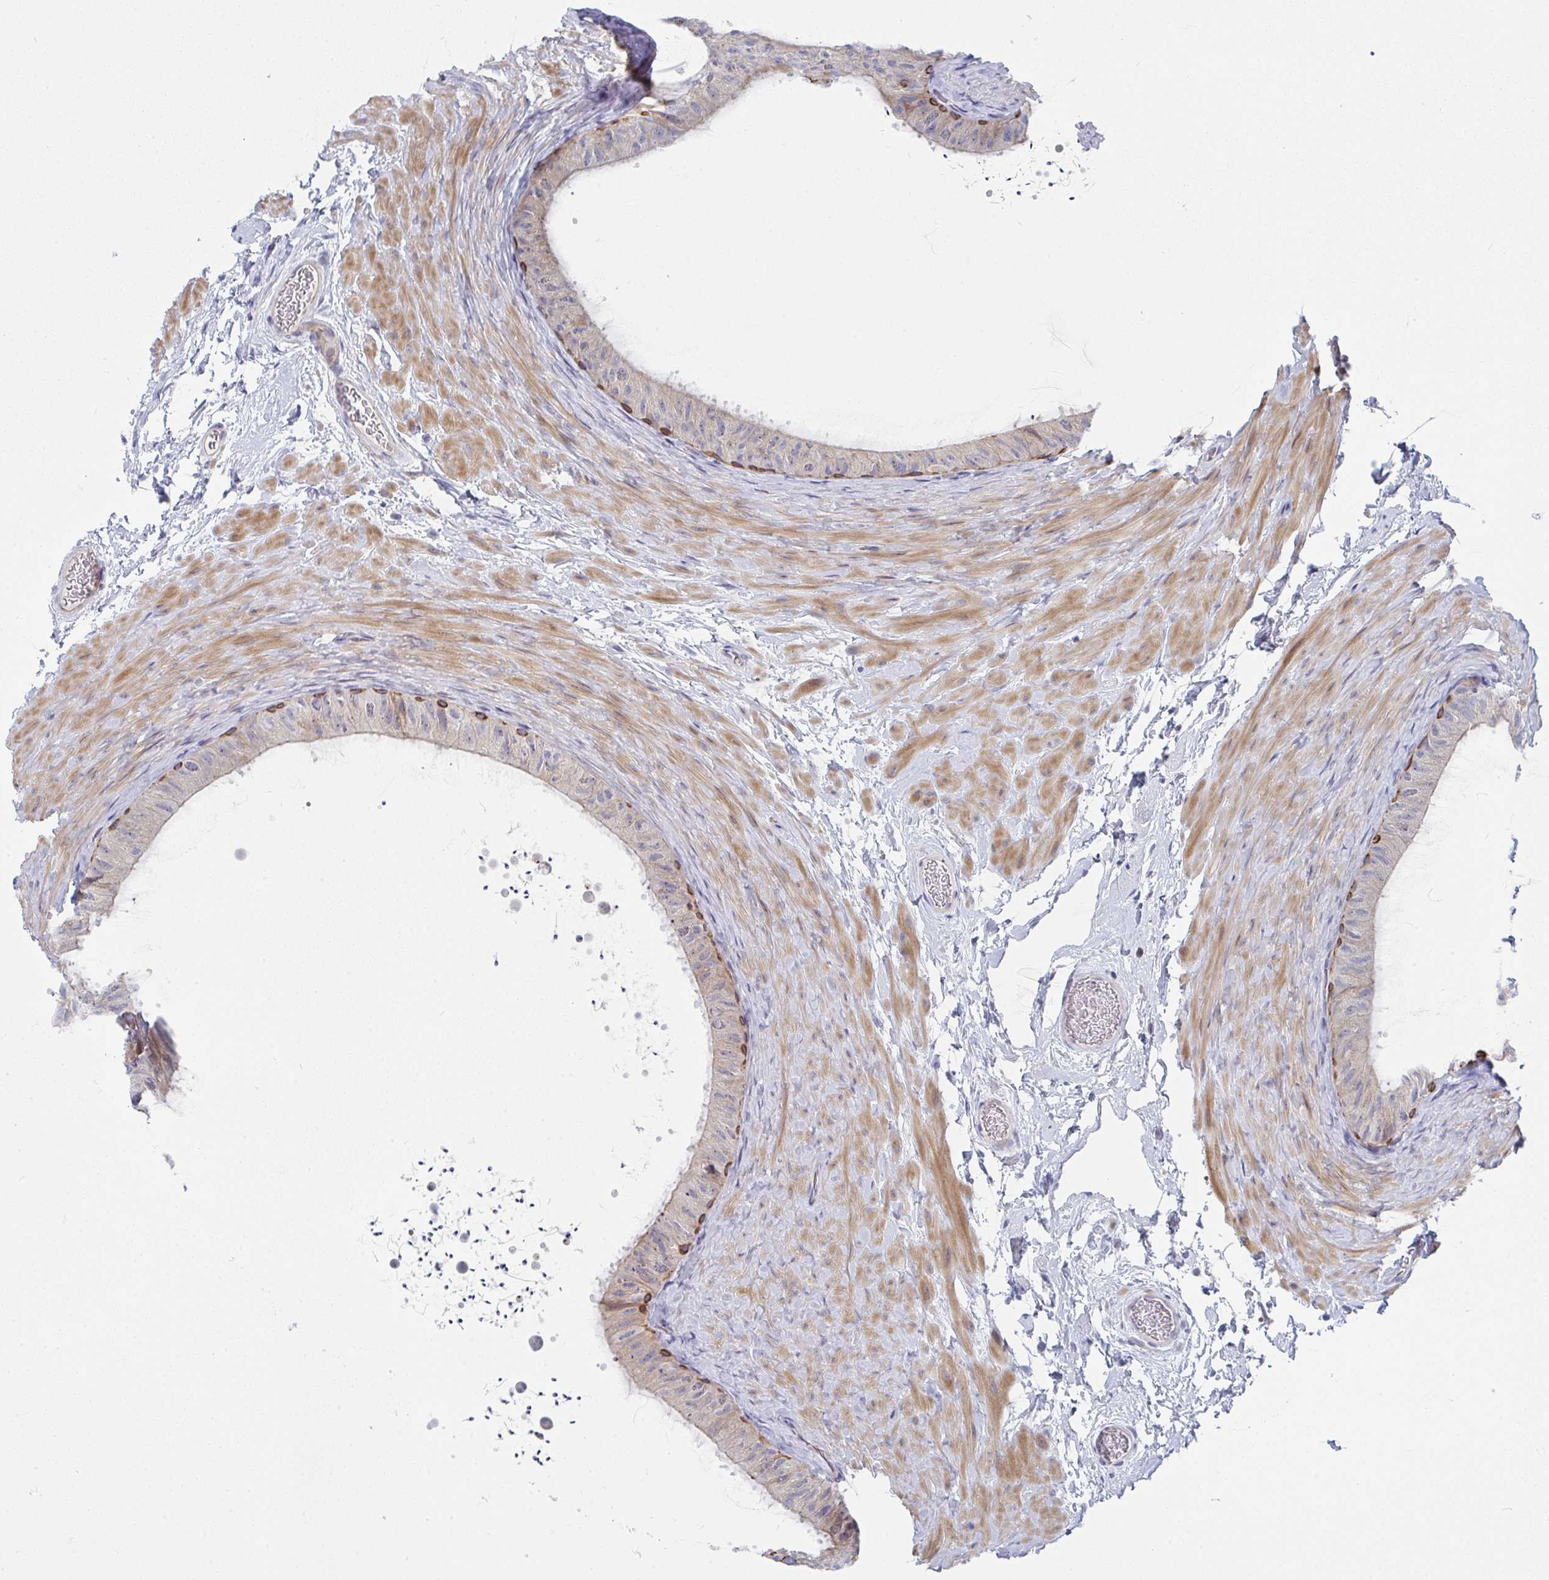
{"staining": {"intensity": "strong", "quantity": "<25%", "location": "cytoplasmic/membranous"}, "tissue": "epididymis", "cell_type": "Glandular cells", "image_type": "normal", "snomed": [{"axis": "morphology", "description": "Normal tissue, NOS"}, {"axis": "topography", "description": "Epididymis, spermatic cord, NOS"}, {"axis": "topography", "description": "Epididymis"}], "caption": "Brown immunohistochemical staining in normal human epididymis demonstrates strong cytoplasmic/membranous staining in approximately <25% of glandular cells.", "gene": "KLHL33", "patient": {"sex": "male", "age": 31}}